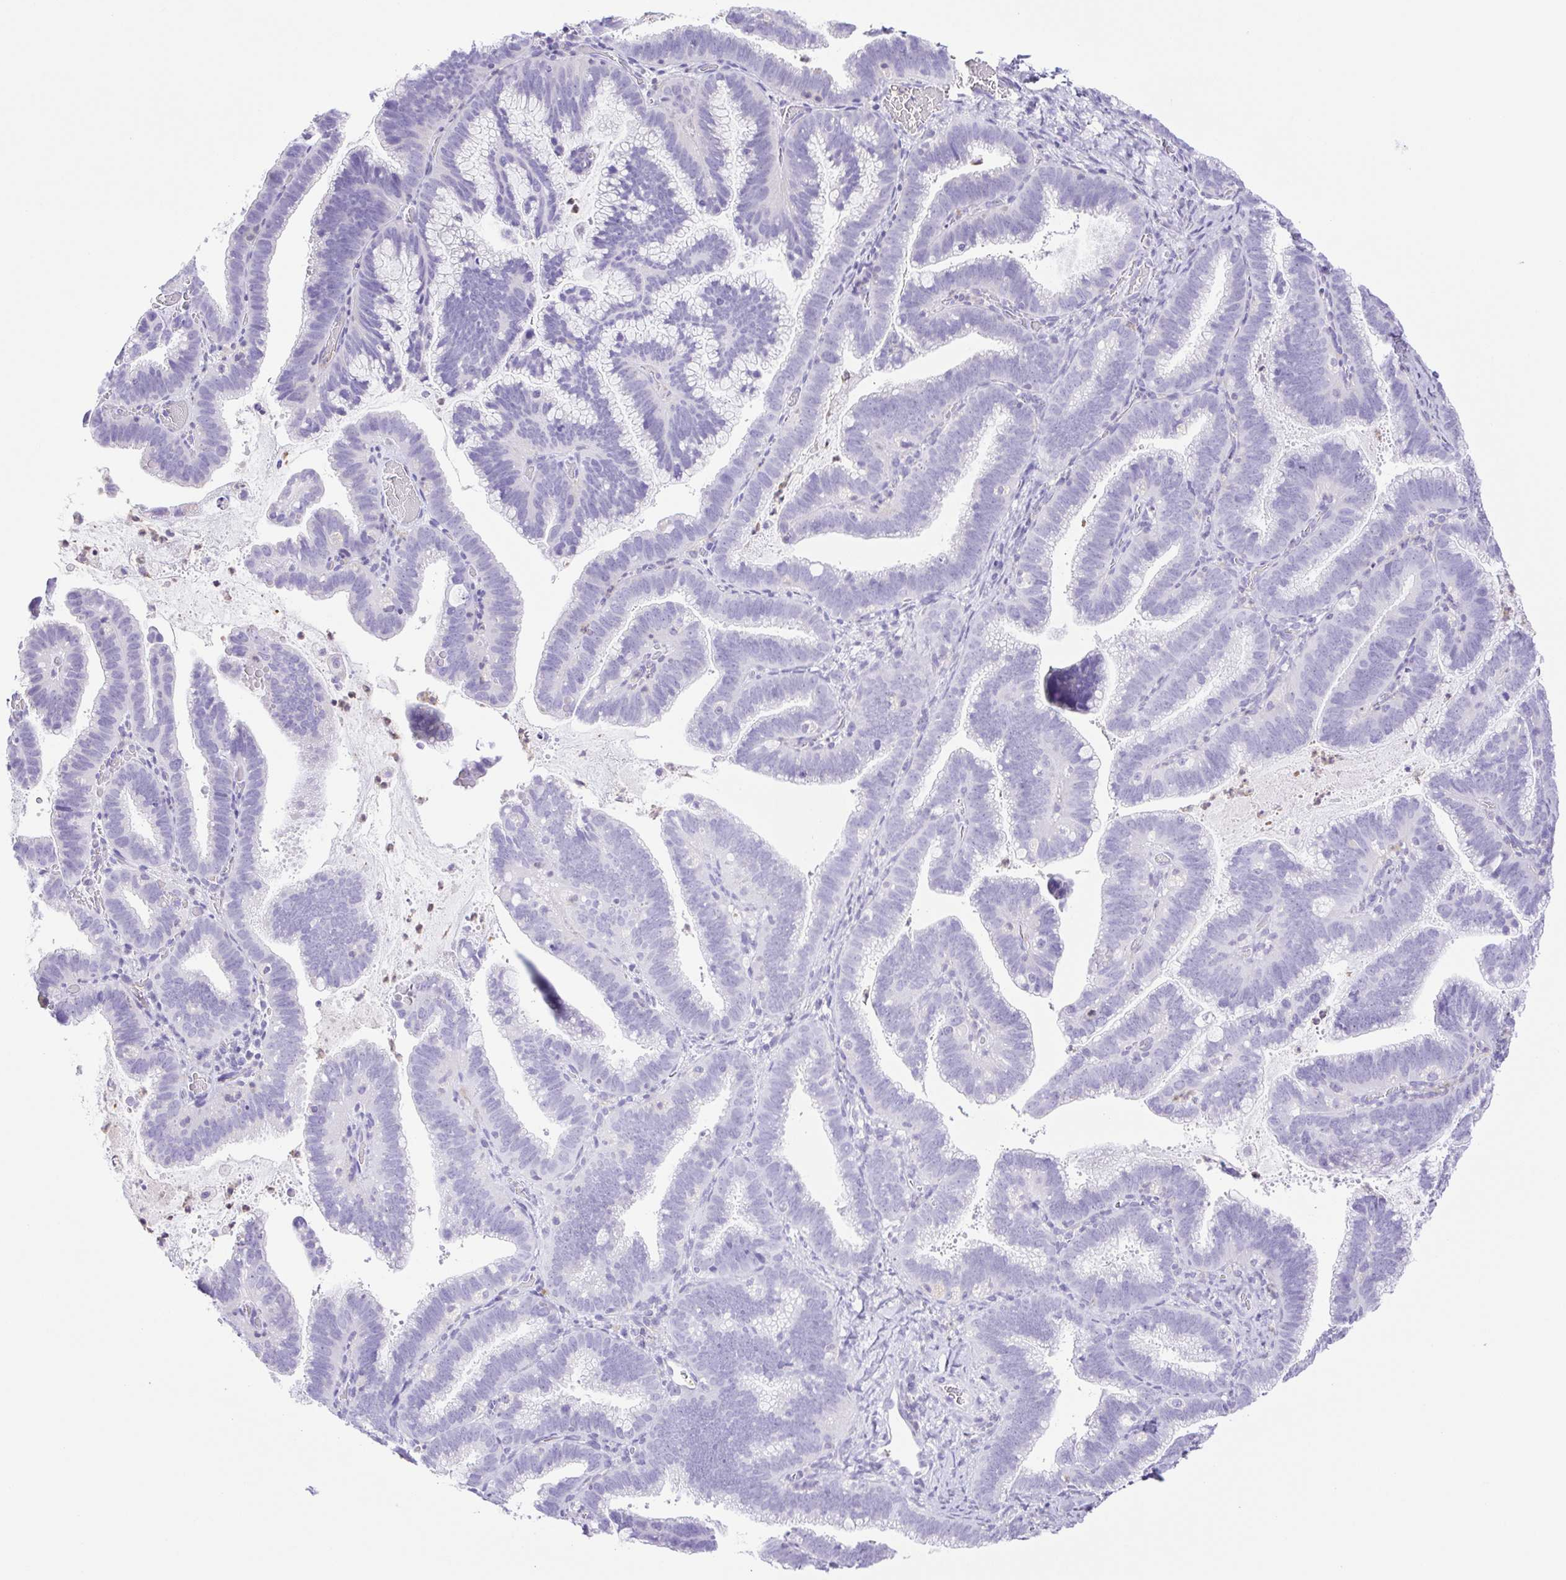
{"staining": {"intensity": "negative", "quantity": "none", "location": "none"}, "tissue": "cervical cancer", "cell_type": "Tumor cells", "image_type": "cancer", "snomed": [{"axis": "morphology", "description": "Adenocarcinoma, NOS"}, {"axis": "topography", "description": "Cervix"}], "caption": "A histopathology image of cervical cancer stained for a protein shows no brown staining in tumor cells. Brightfield microscopy of immunohistochemistry (IHC) stained with DAB (3,3'-diaminobenzidine) (brown) and hematoxylin (blue), captured at high magnification.", "gene": "SYNPR", "patient": {"sex": "female", "age": 61}}